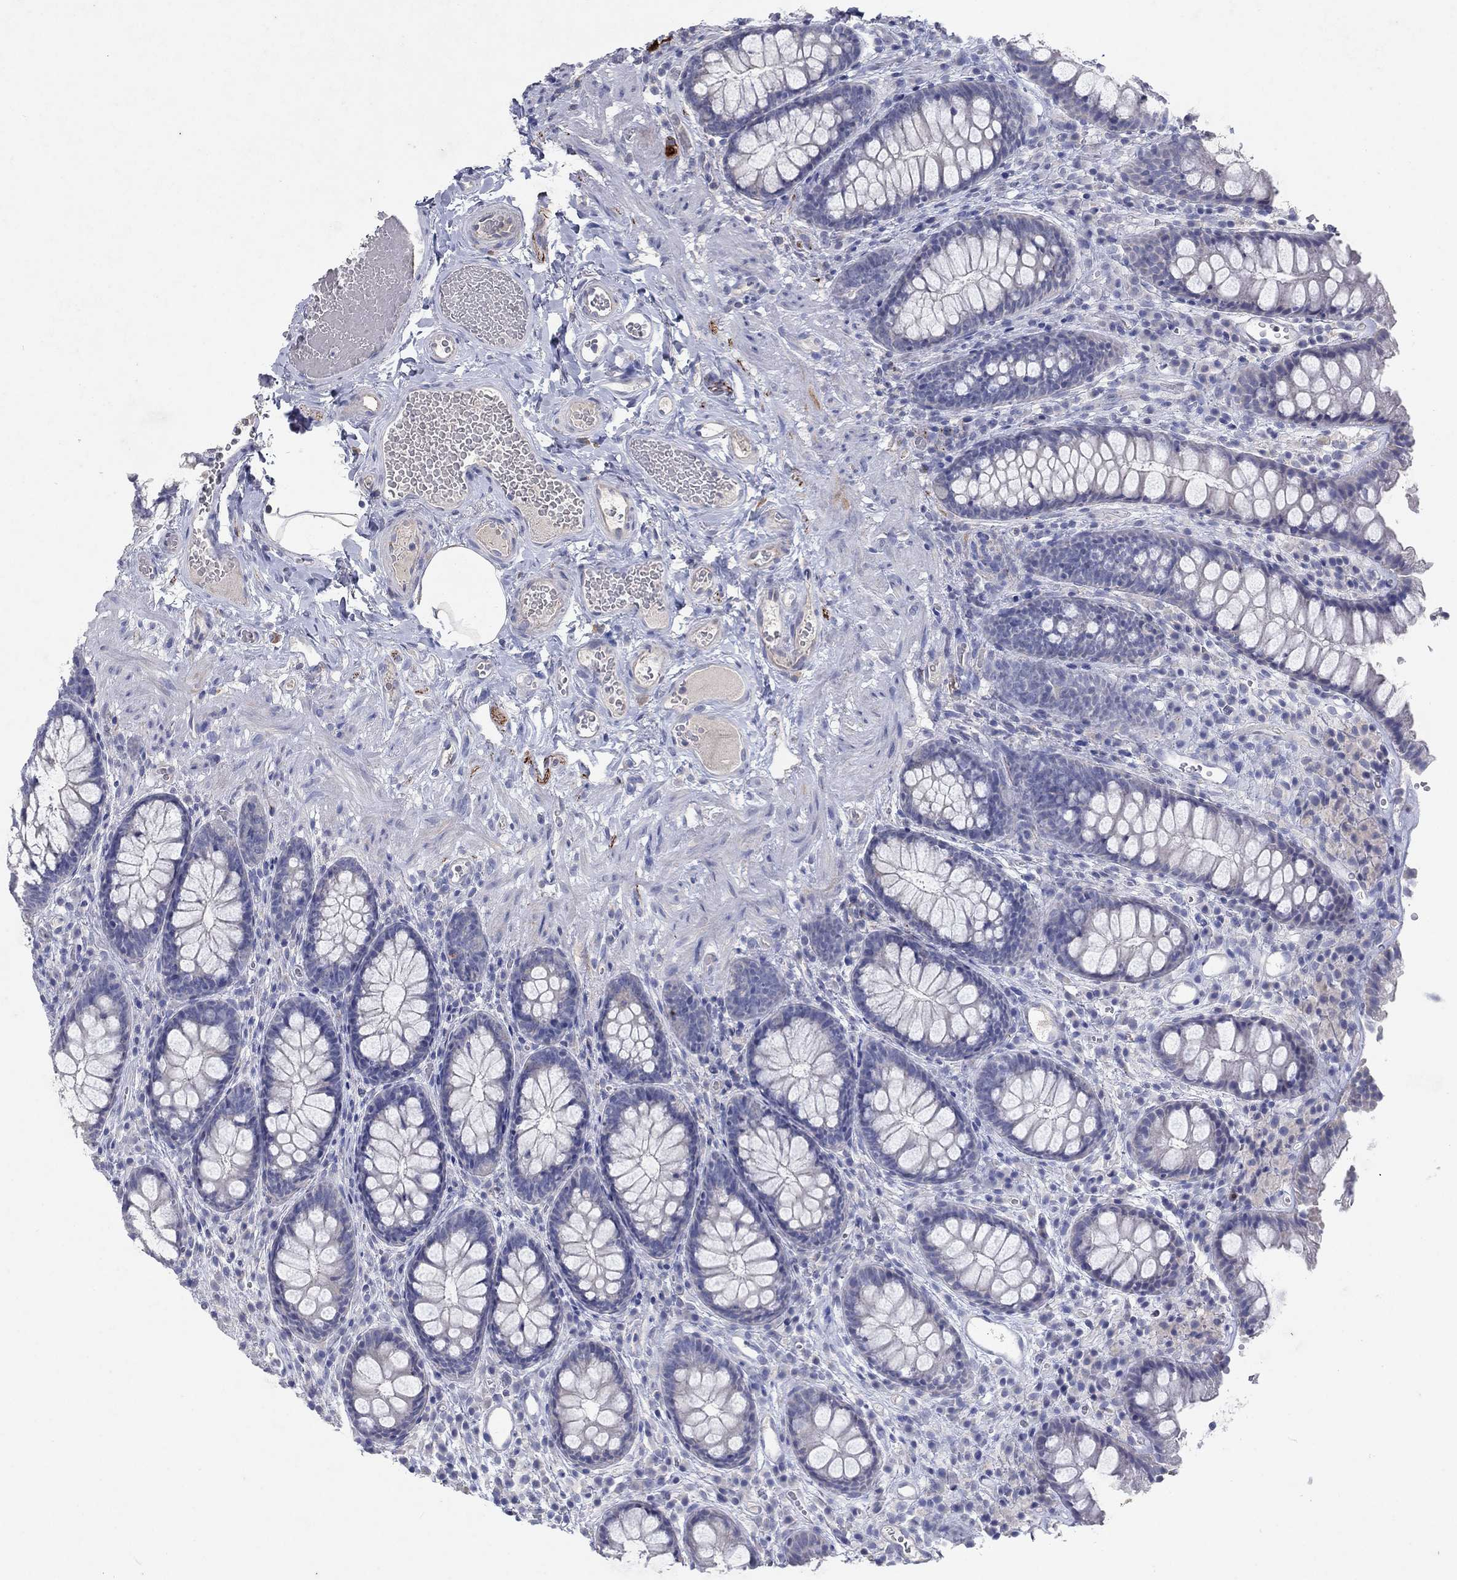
{"staining": {"intensity": "negative", "quantity": "none", "location": "none"}, "tissue": "colon", "cell_type": "Endothelial cells", "image_type": "normal", "snomed": [{"axis": "morphology", "description": "Normal tissue, NOS"}, {"axis": "topography", "description": "Colon"}], "caption": "An IHC histopathology image of unremarkable colon is shown. There is no staining in endothelial cells of colon.", "gene": "KRT40", "patient": {"sex": "female", "age": 86}}